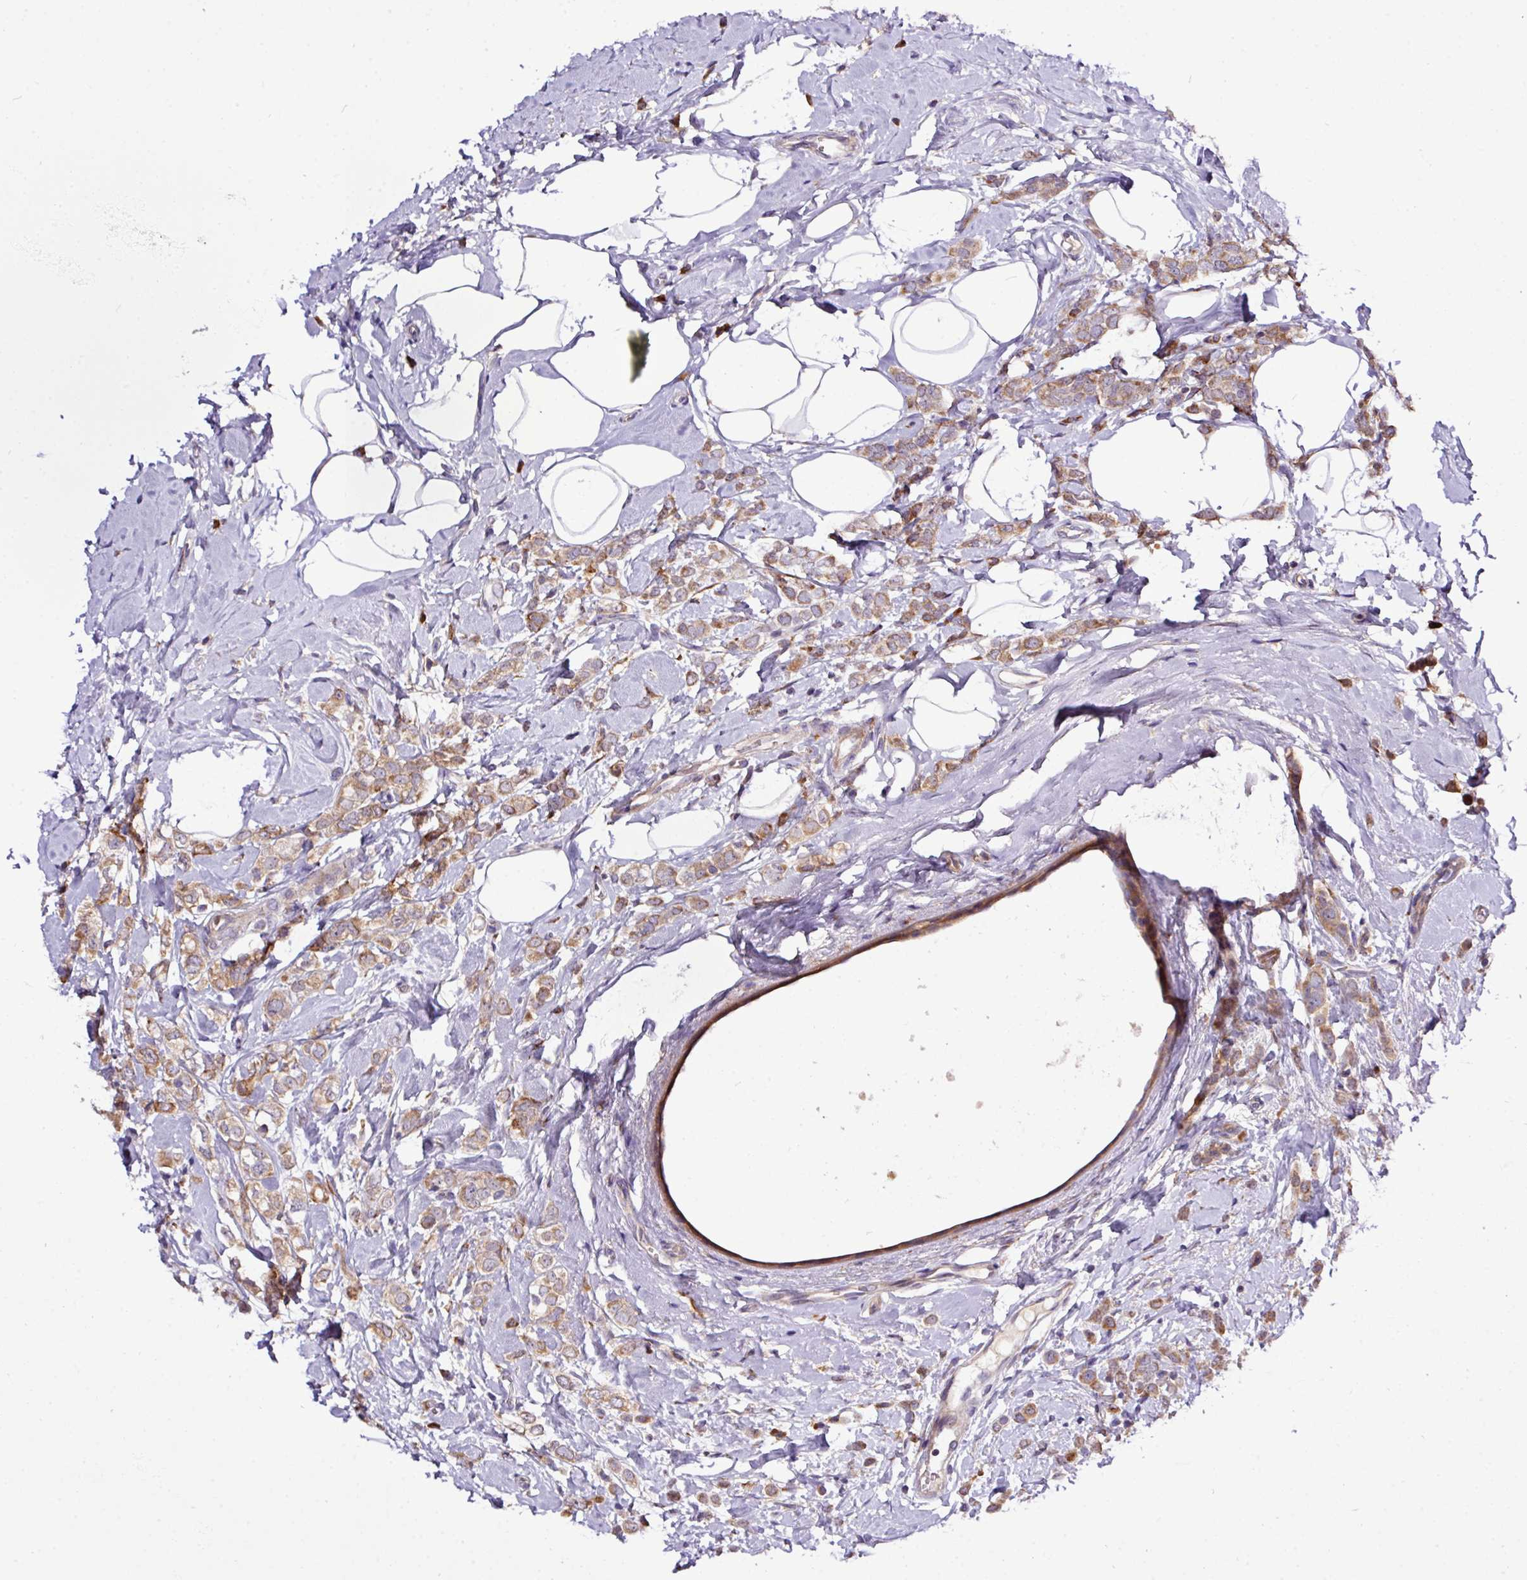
{"staining": {"intensity": "weak", "quantity": ">75%", "location": "cytoplasmic/membranous"}, "tissue": "breast cancer", "cell_type": "Tumor cells", "image_type": "cancer", "snomed": [{"axis": "morphology", "description": "Lobular carcinoma"}, {"axis": "topography", "description": "Breast"}], "caption": "Human breast cancer stained with a brown dye exhibits weak cytoplasmic/membranous positive staining in approximately >75% of tumor cells.", "gene": "TM2D2", "patient": {"sex": "female", "age": 47}}